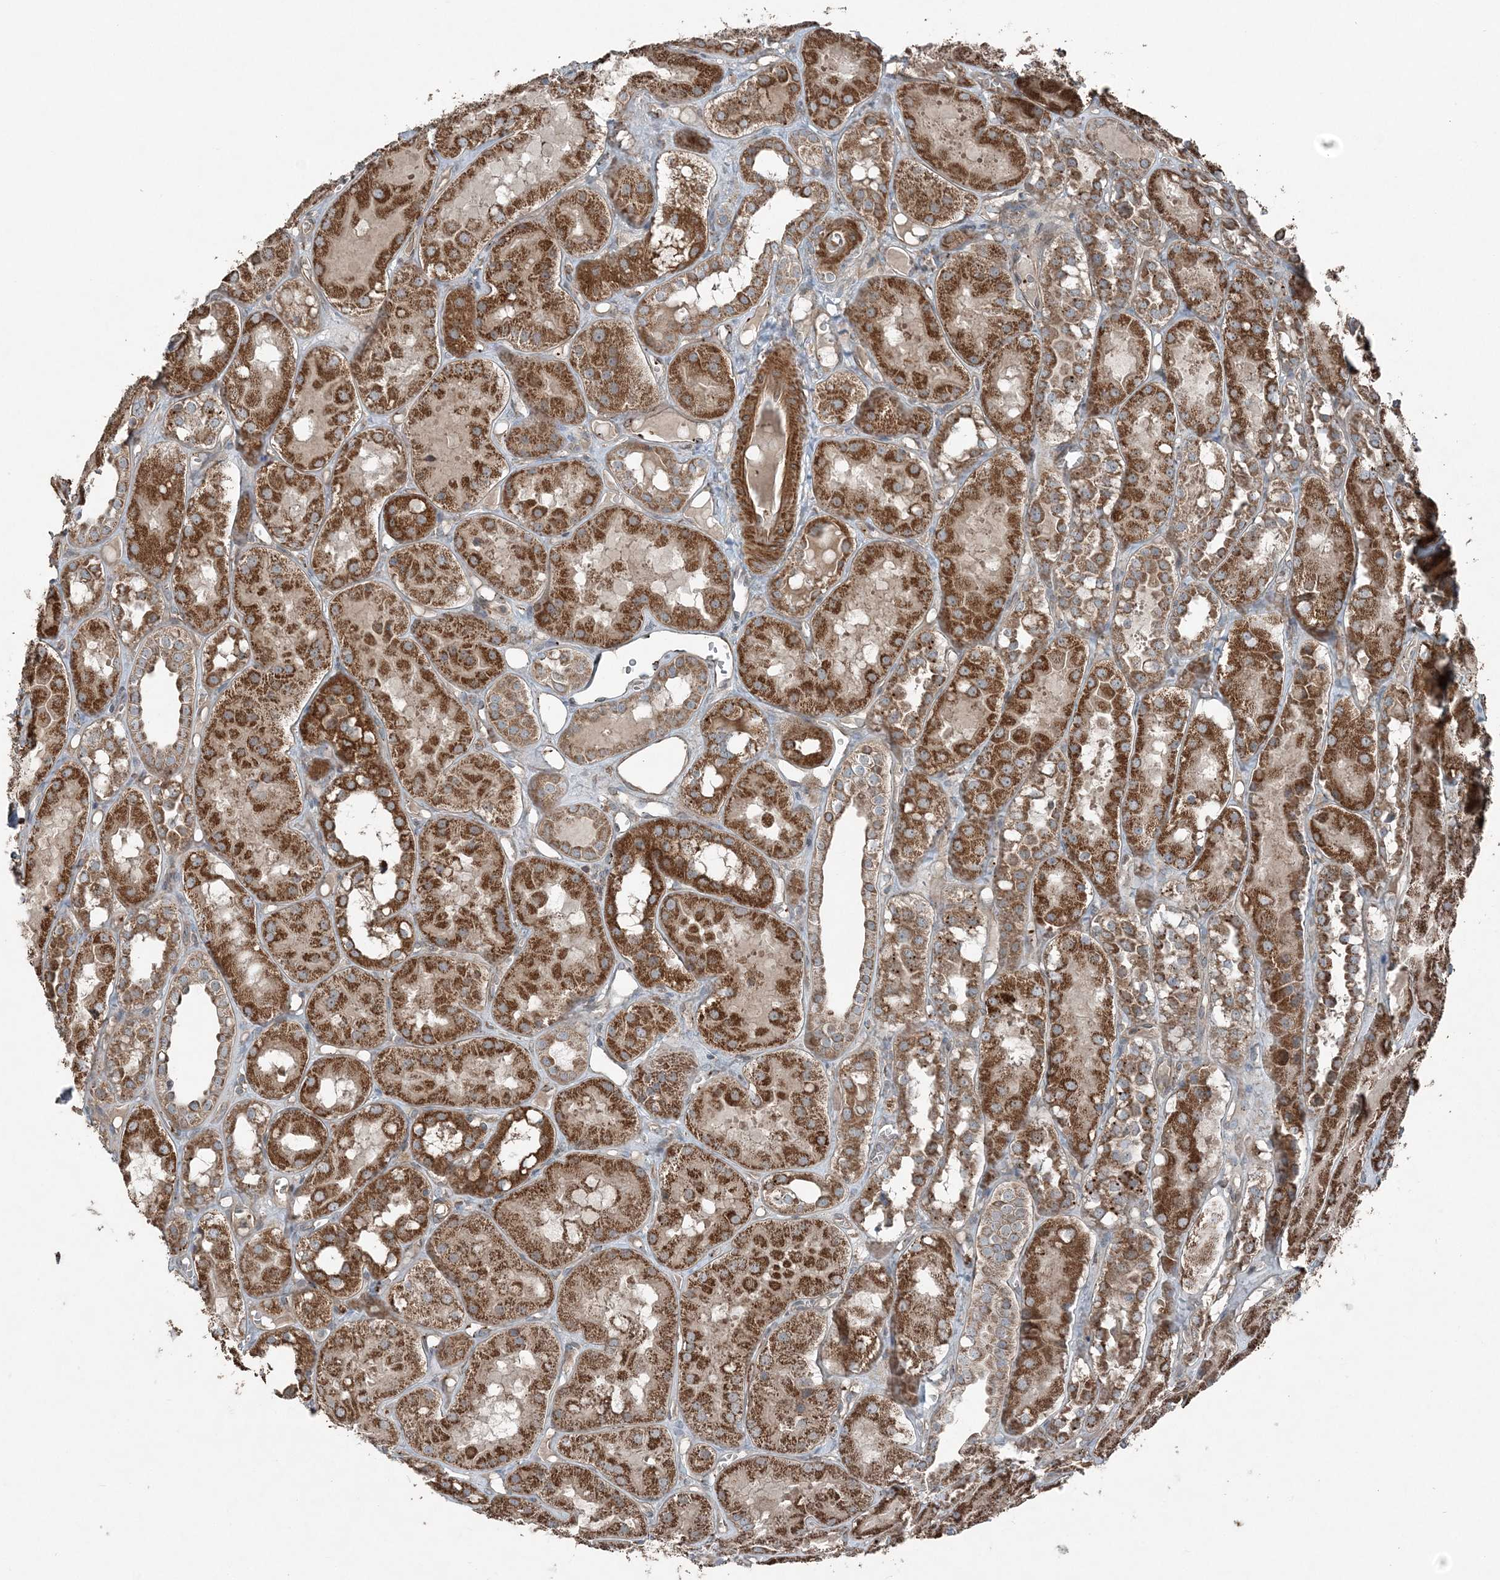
{"staining": {"intensity": "moderate", "quantity": ">75%", "location": "cytoplasmic/membranous"}, "tissue": "kidney", "cell_type": "Cells in glomeruli", "image_type": "normal", "snomed": [{"axis": "morphology", "description": "Normal tissue, NOS"}, {"axis": "topography", "description": "Kidney"}], "caption": "This is an image of immunohistochemistry (IHC) staining of normal kidney, which shows moderate expression in the cytoplasmic/membranous of cells in glomeruli.", "gene": "KY", "patient": {"sex": "male", "age": 16}}